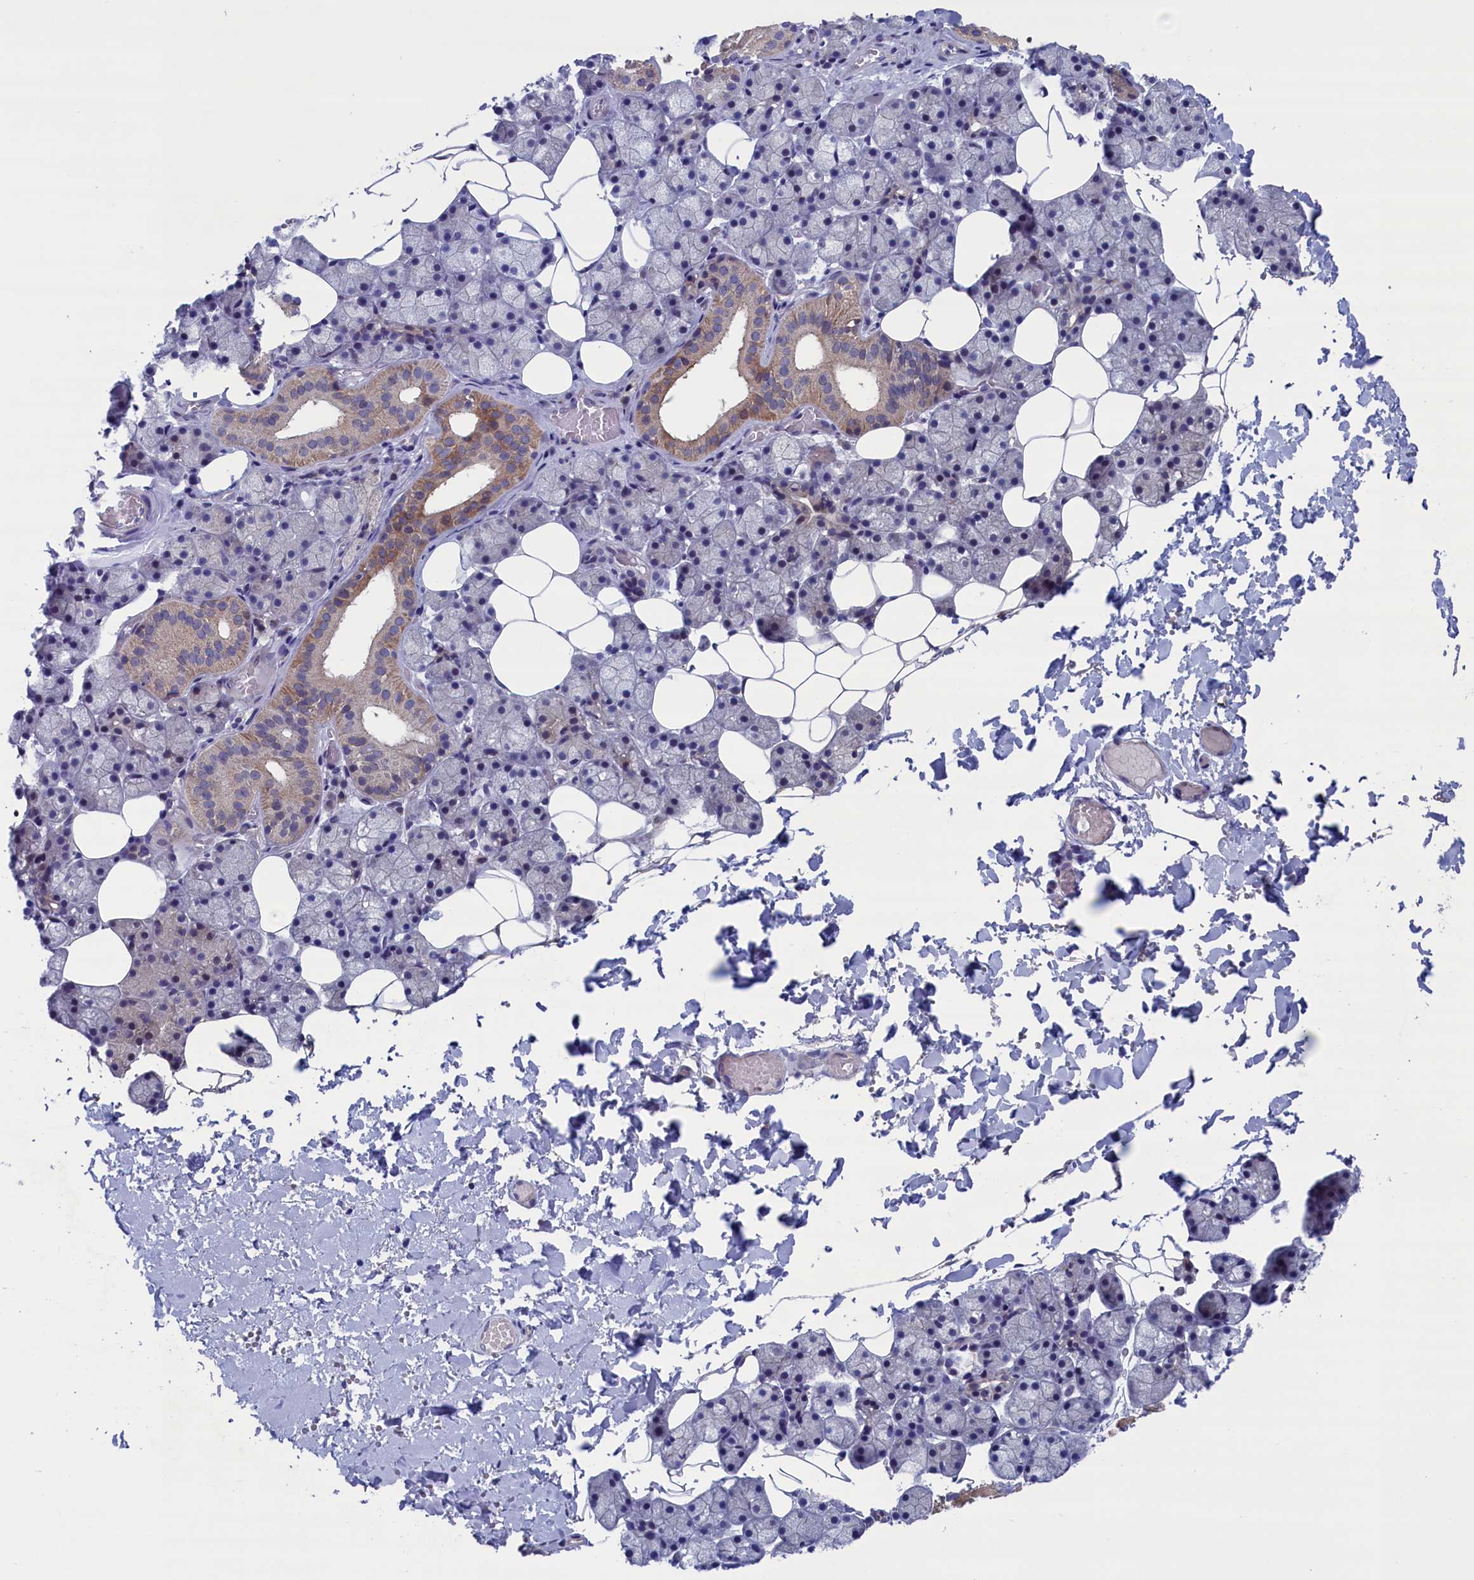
{"staining": {"intensity": "moderate", "quantity": "<25%", "location": "cytoplasmic/membranous"}, "tissue": "salivary gland", "cell_type": "Glandular cells", "image_type": "normal", "snomed": [{"axis": "morphology", "description": "Normal tissue, NOS"}, {"axis": "topography", "description": "Salivary gland"}], "caption": "Glandular cells display low levels of moderate cytoplasmic/membranous staining in approximately <25% of cells in normal salivary gland.", "gene": "SPATA13", "patient": {"sex": "female", "age": 33}}